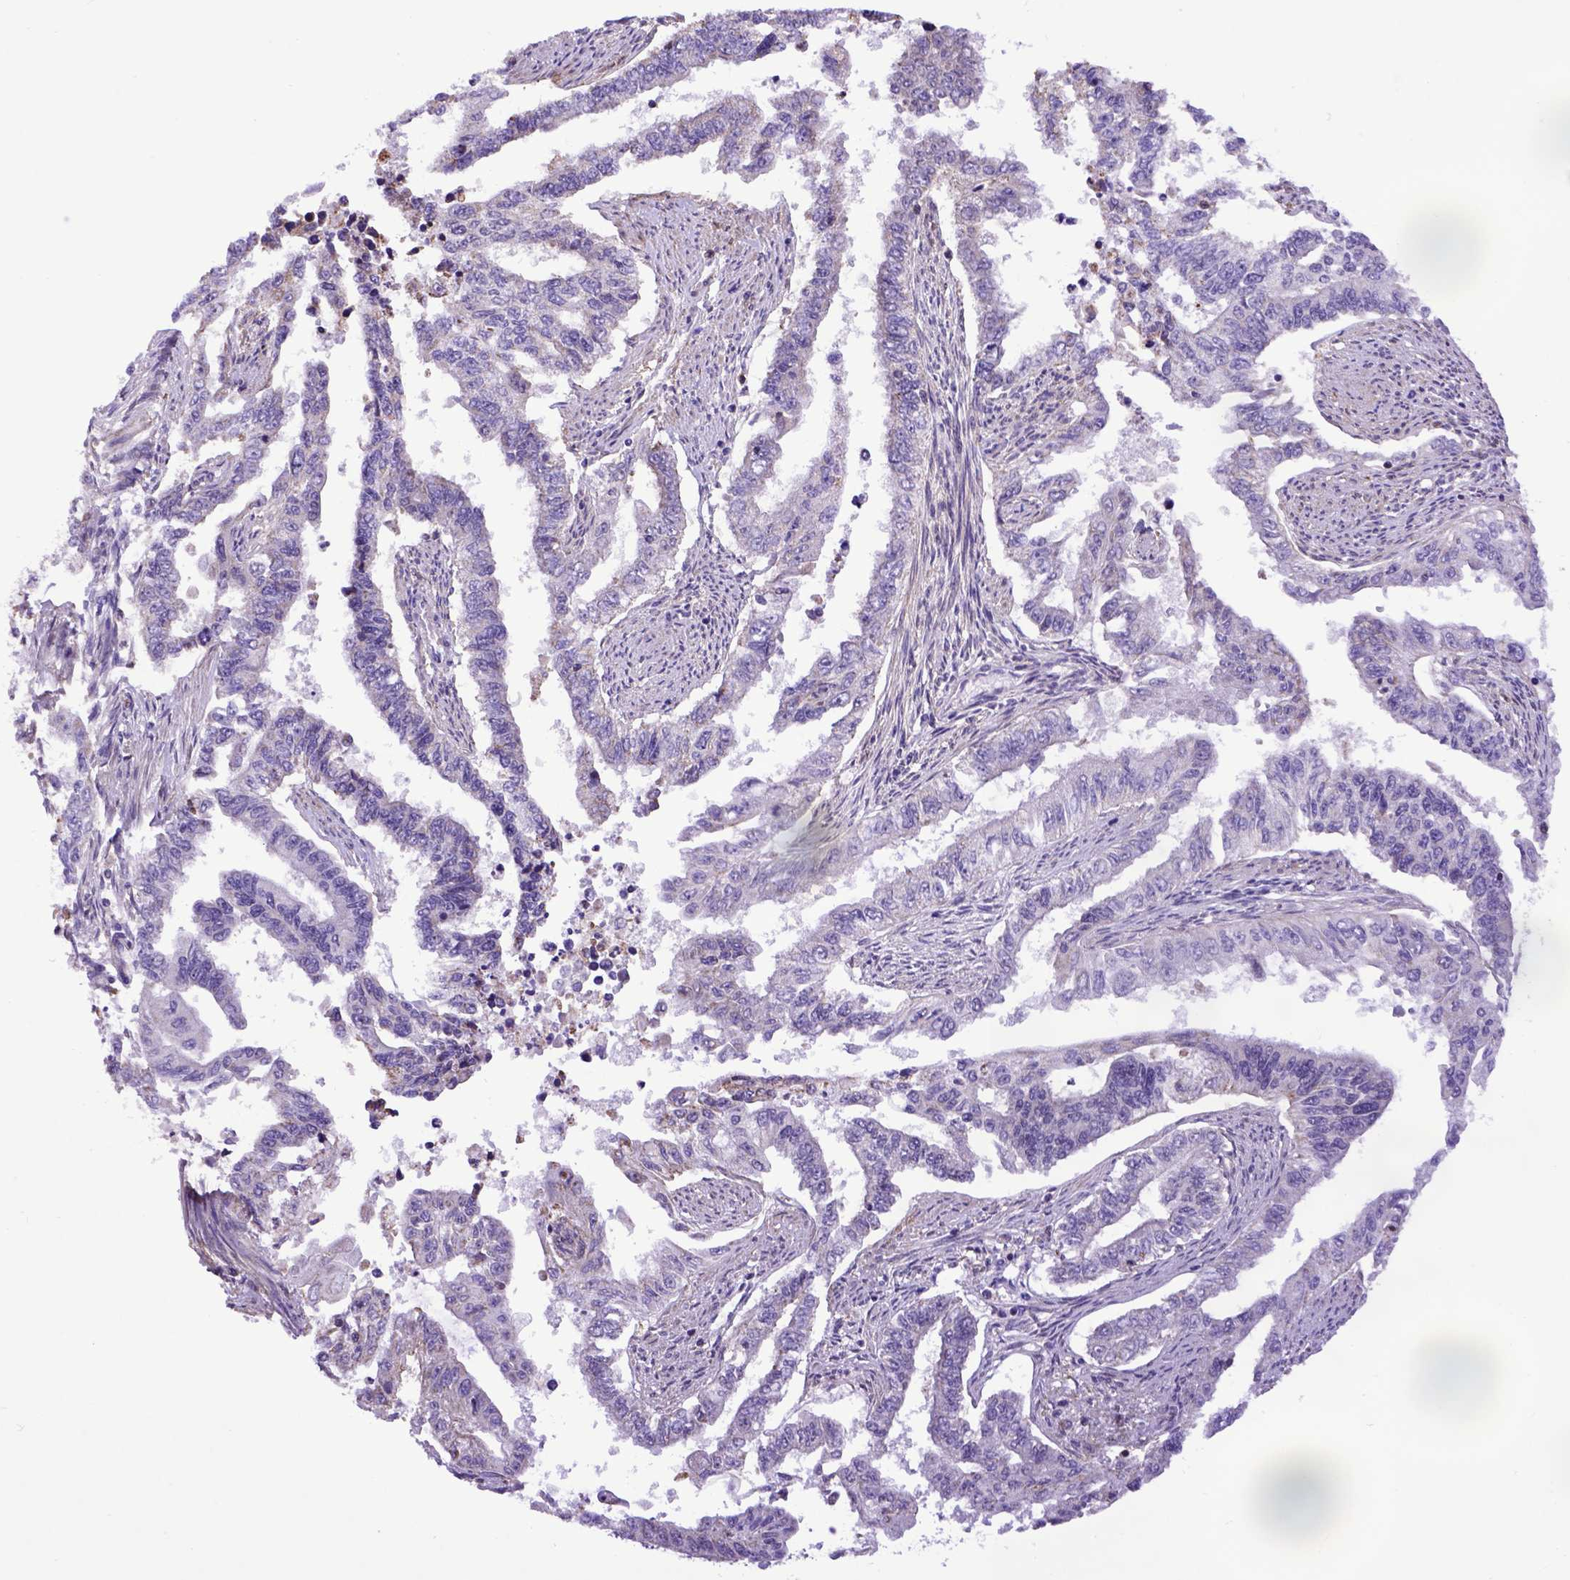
{"staining": {"intensity": "negative", "quantity": "none", "location": "none"}, "tissue": "endometrial cancer", "cell_type": "Tumor cells", "image_type": "cancer", "snomed": [{"axis": "morphology", "description": "Adenocarcinoma, NOS"}, {"axis": "topography", "description": "Uterus"}], "caption": "This is an immunohistochemistry (IHC) micrograph of human endometrial cancer (adenocarcinoma). There is no staining in tumor cells.", "gene": "ASAH2", "patient": {"sex": "female", "age": 59}}